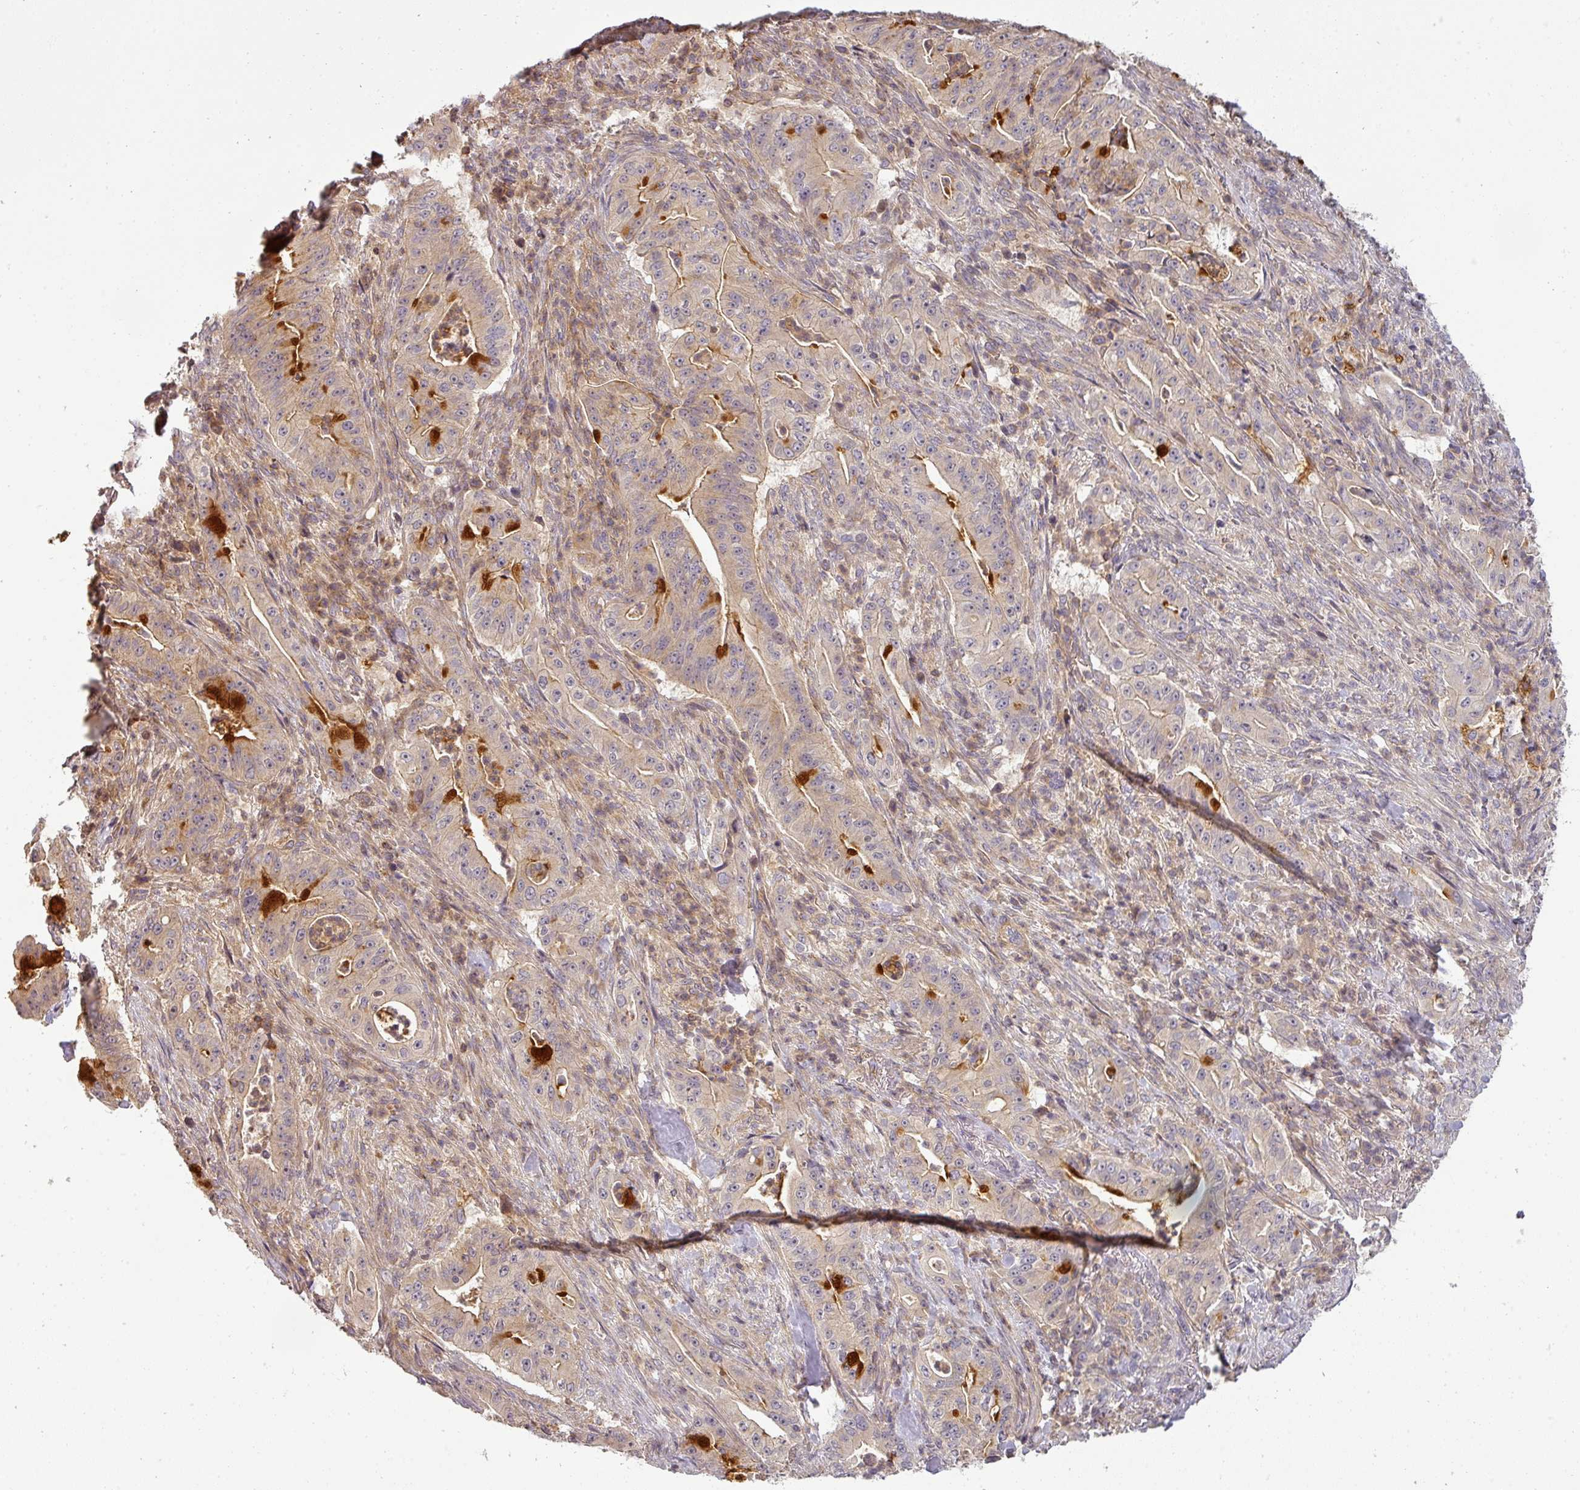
{"staining": {"intensity": "moderate", "quantity": "<25%", "location": "cytoplasmic/membranous"}, "tissue": "pancreatic cancer", "cell_type": "Tumor cells", "image_type": "cancer", "snomed": [{"axis": "morphology", "description": "Adenocarcinoma, NOS"}, {"axis": "topography", "description": "Pancreas"}], "caption": "Pancreatic cancer (adenocarcinoma) stained for a protein (brown) demonstrates moderate cytoplasmic/membranous positive staining in about <25% of tumor cells.", "gene": "NIN", "patient": {"sex": "male", "age": 71}}